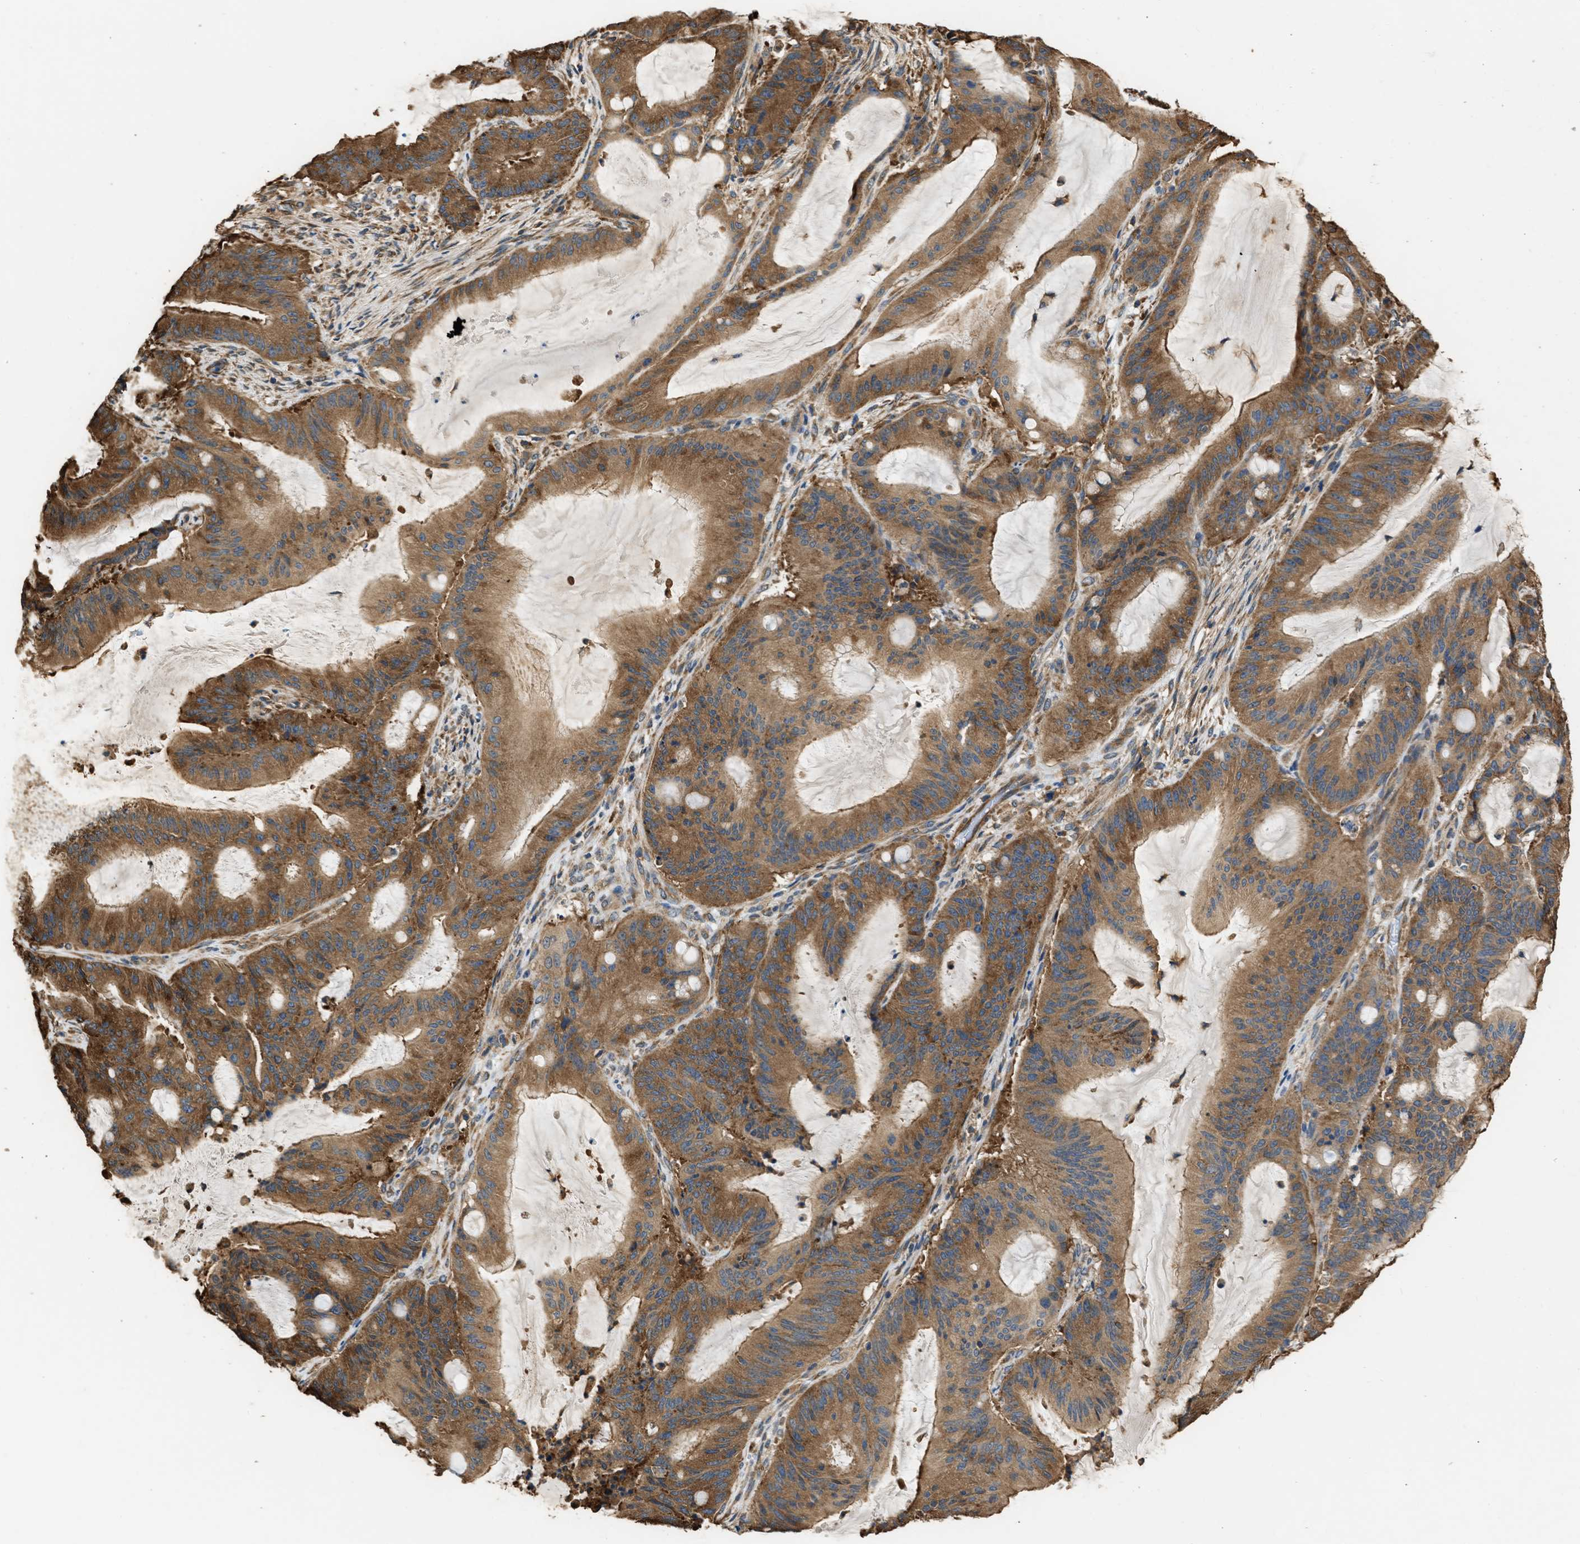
{"staining": {"intensity": "moderate", "quantity": ">75%", "location": "cytoplasmic/membranous"}, "tissue": "liver cancer", "cell_type": "Tumor cells", "image_type": "cancer", "snomed": [{"axis": "morphology", "description": "Normal tissue, NOS"}, {"axis": "morphology", "description": "Cholangiocarcinoma"}, {"axis": "topography", "description": "Liver"}, {"axis": "topography", "description": "Peripheral nerve tissue"}], "caption": "Liver cancer tissue demonstrates moderate cytoplasmic/membranous positivity in approximately >75% of tumor cells, visualized by immunohistochemistry. Nuclei are stained in blue.", "gene": "SLC36A4", "patient": {"sex": "female", "age": 73}}